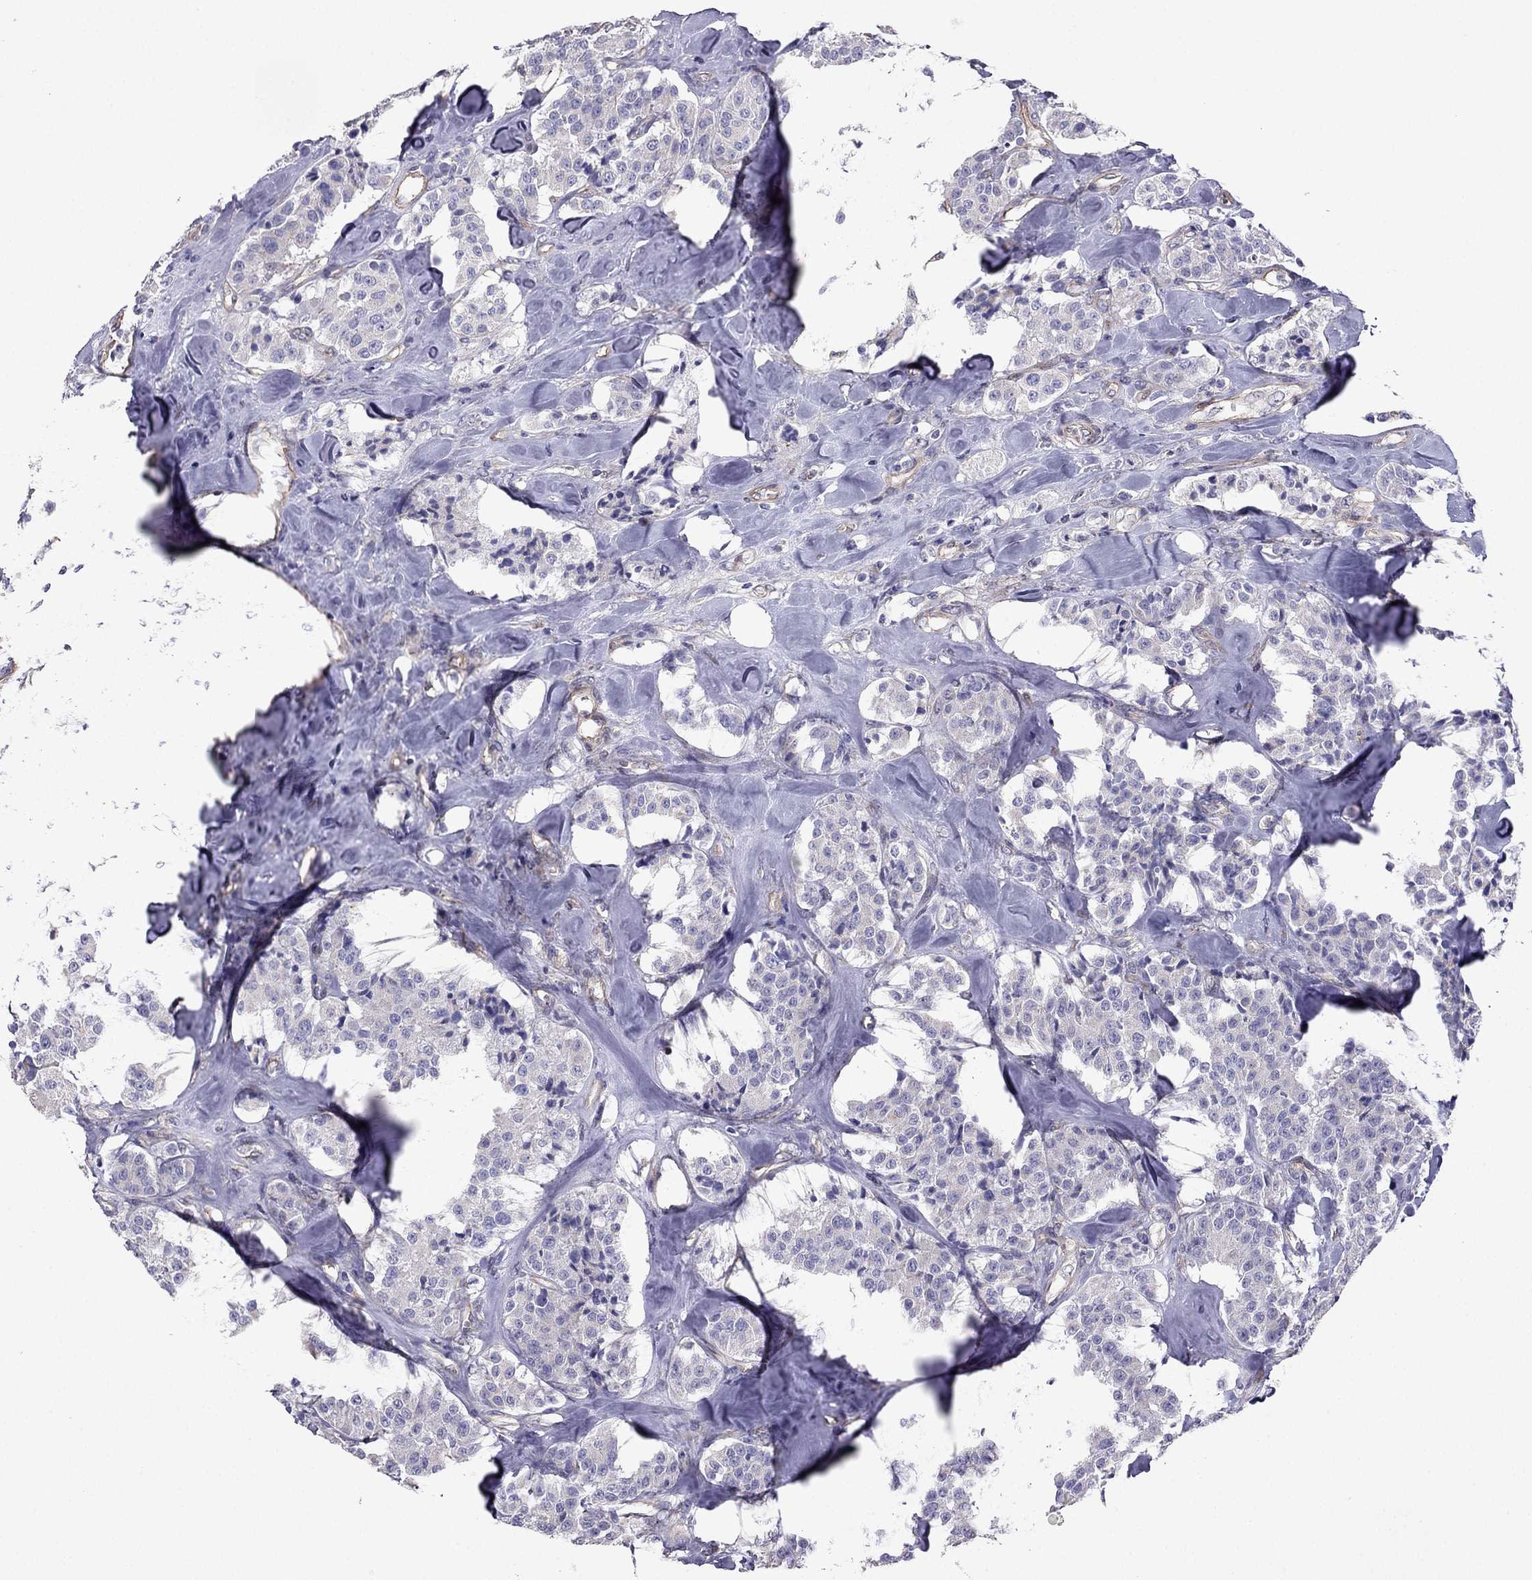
{"staining": {"intensity": "negative", "quantity": "none", "location": "none"}, "tissue": "carcinoid", "cell_type": "Tumor cells", "image_type": "cancer", "snomed": [{"axis": "morphology", "description": "Carcinoid, malignant, NOS"}, {"axis": "topography", "description": "Pancreas"}], "caption": "The histopathology image demonstrates no staining of tumor cells in malignant carcinoid.", "gene": "ENOX1", "patient": {"sex": "male", "age": 41}}